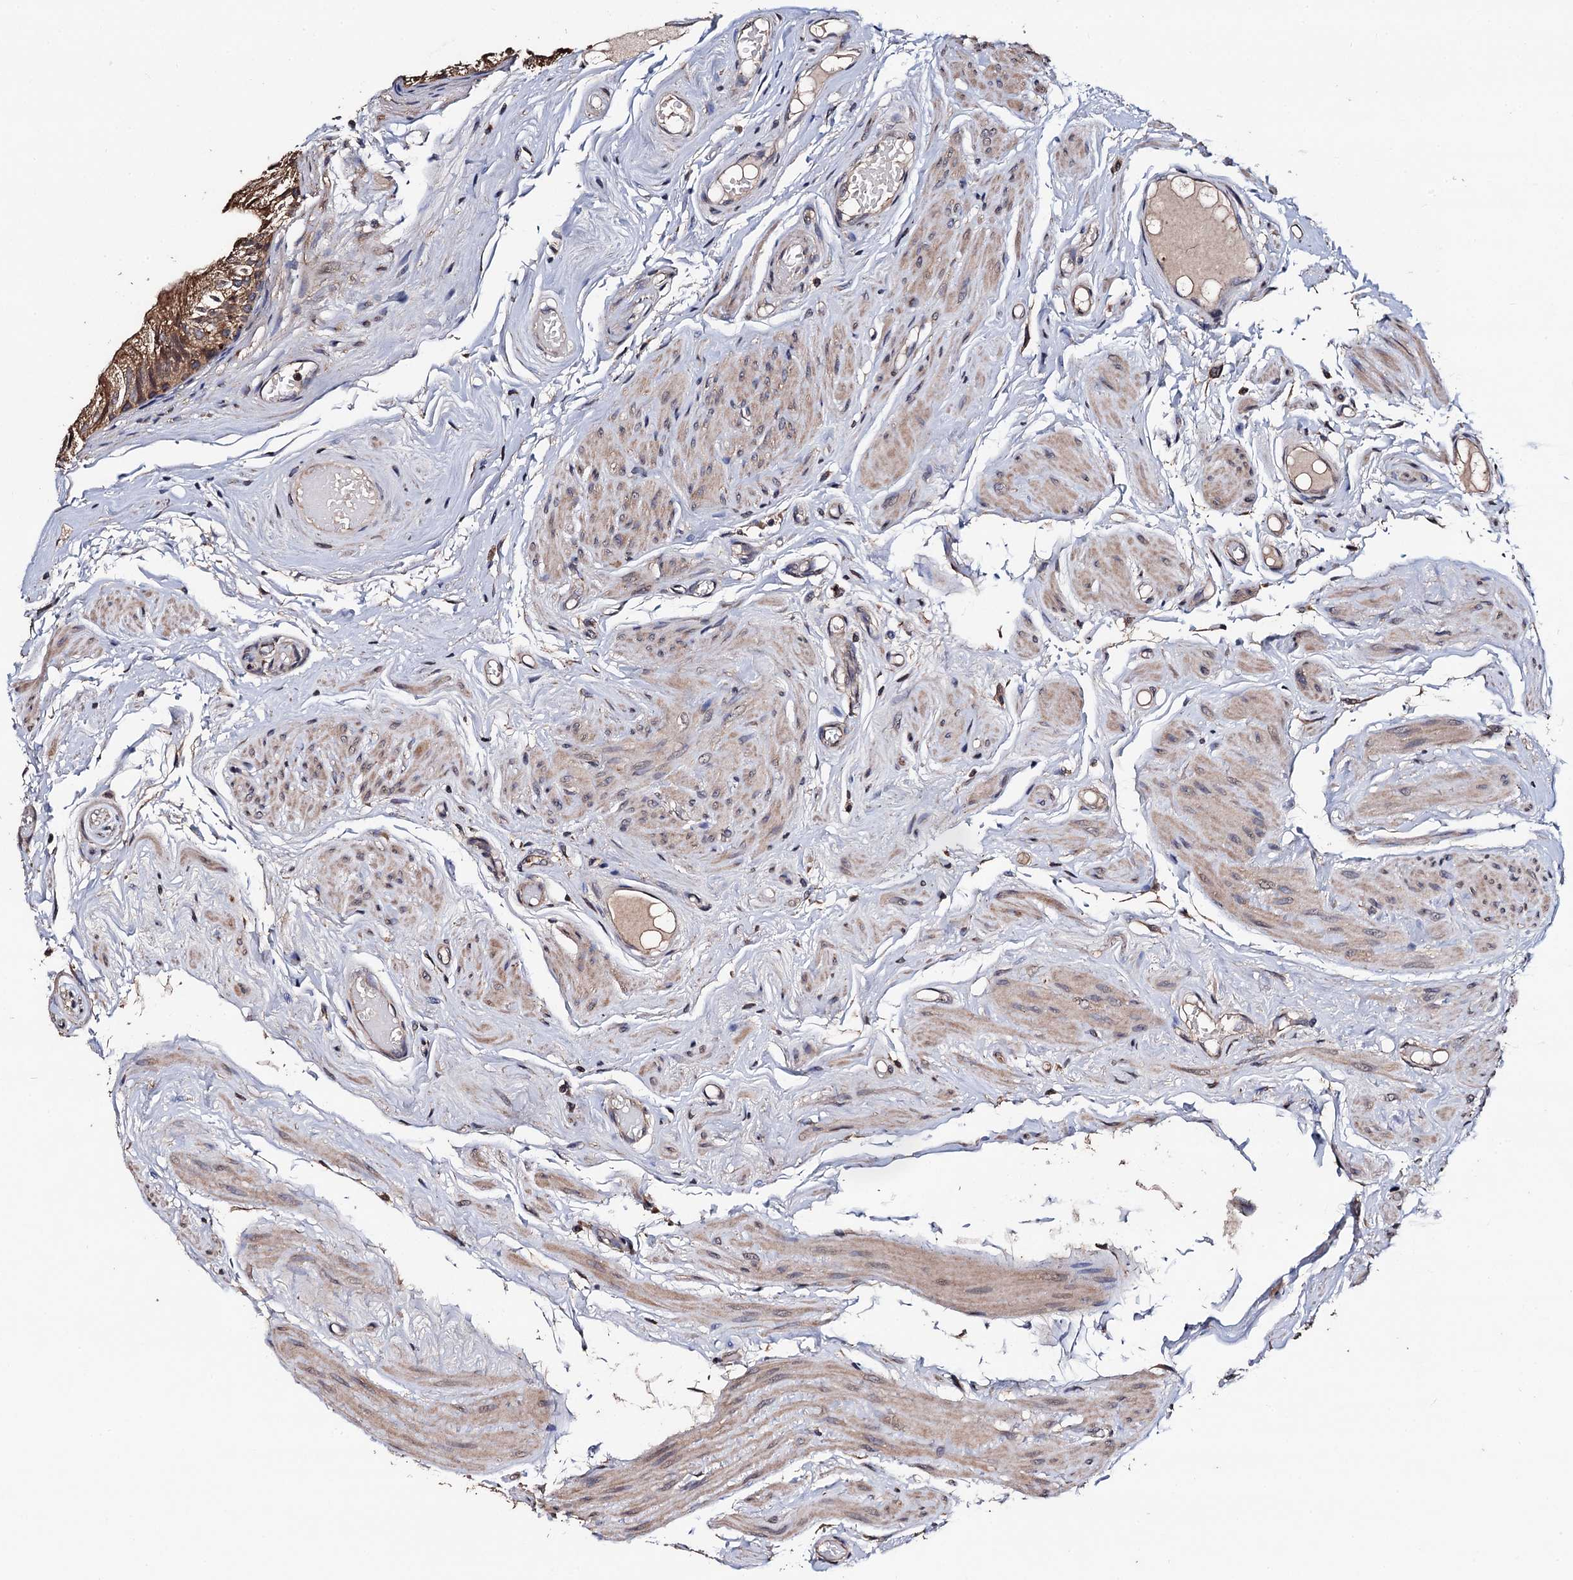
{"staining": {"intensity": "moderate", "quantity": ">75%", "location": "cytoplasmic/membranous"}, "tissue": "epididymis", "cell_type": "Glandular cells", "image_type": "normal", "snomed": [{"axis": "morphology", "description": "Normal tissue, NOS"}, {"axis": "topography", "description": "Epididymis"}], "caption": "Protein staining demonstrates moderate cytoplasmic/membranous positivity in approximately >75% of glandular cells in normal epididymis.", "gene": "PPTC7", "patient": {"sex": "male", "age": 79}}